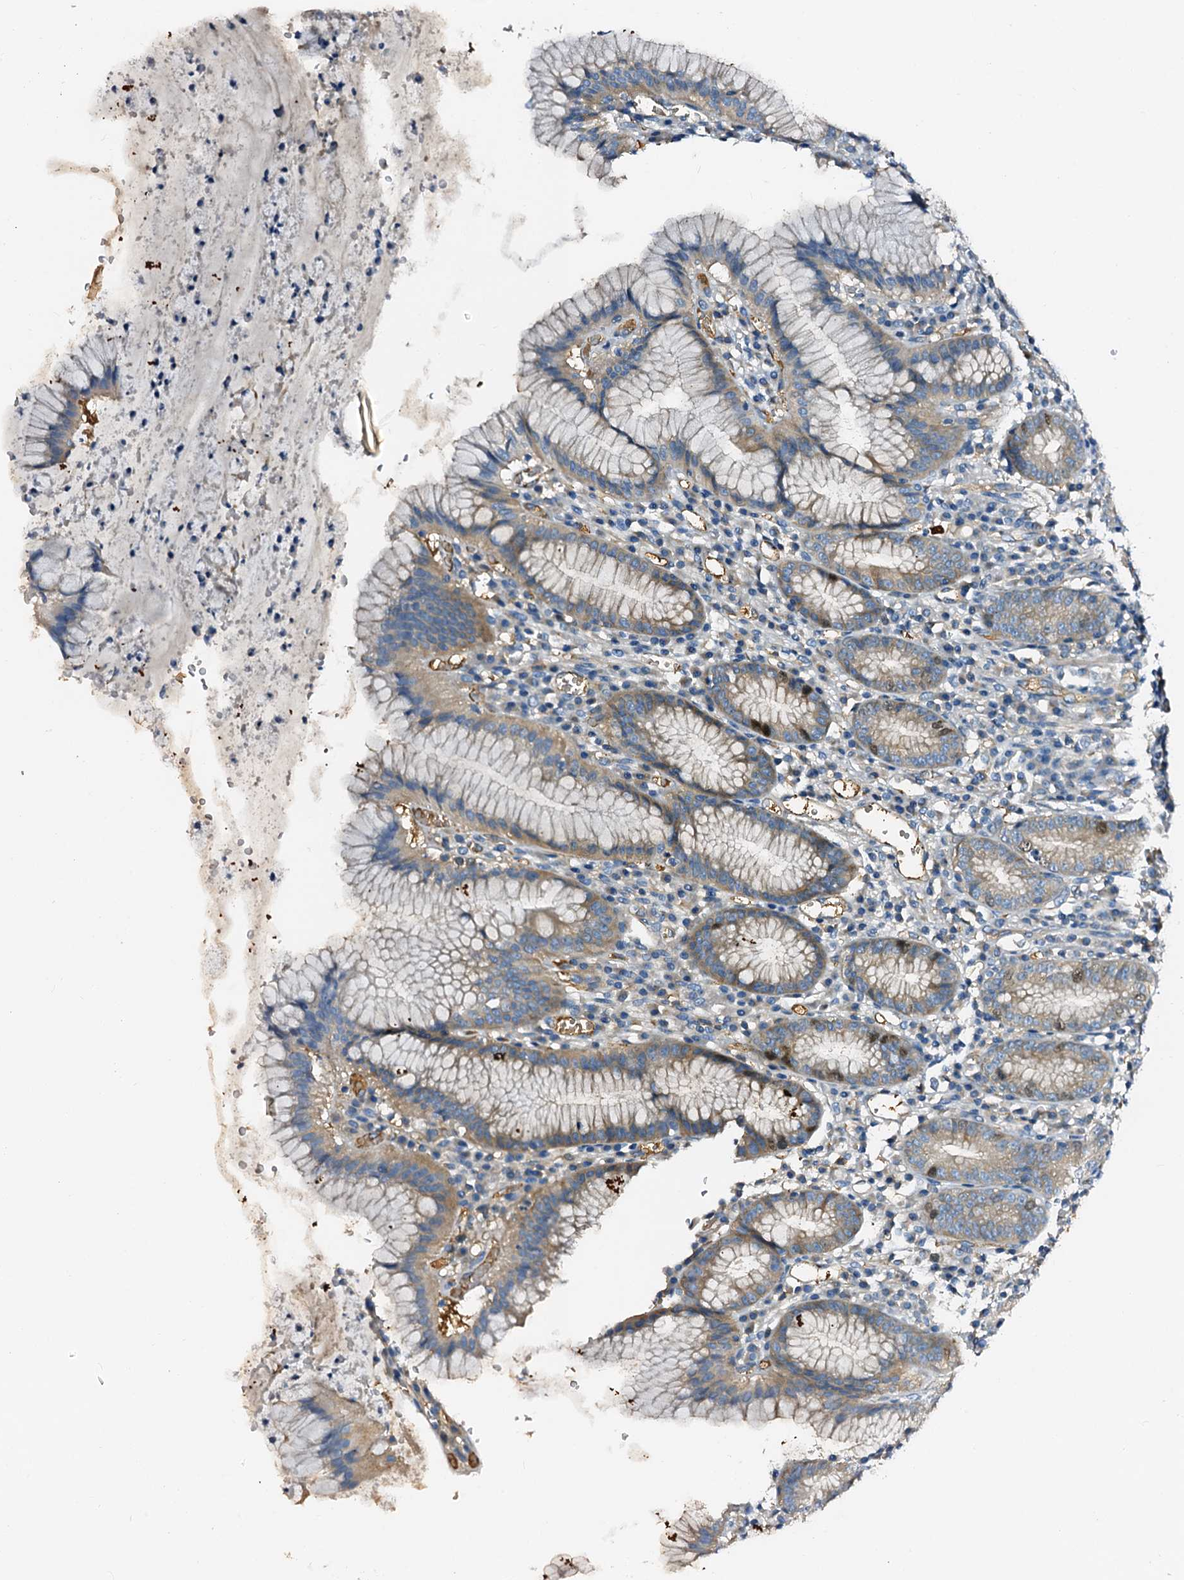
{"staining": {"intensity": "moderate", "quantity": "<25%", "location": "cytoplasmic/membranous"}, "tissue": "stomach", "cell_type": "Glandular cells", "image_type": "normal", "snomed": [{"axis": "morphology", "description": "Normal tissue, NOS"}, {"axis": "topography", "description": "Stomach"}], "caption": "The image shows immunohistochemical staining of benign stomach. There is moderate cytoplasmic/membranous staining is appreciated in about <25% of glandular cells.", "gene": "CSKMT", "patient": {"sex": "male", "age": 55}}